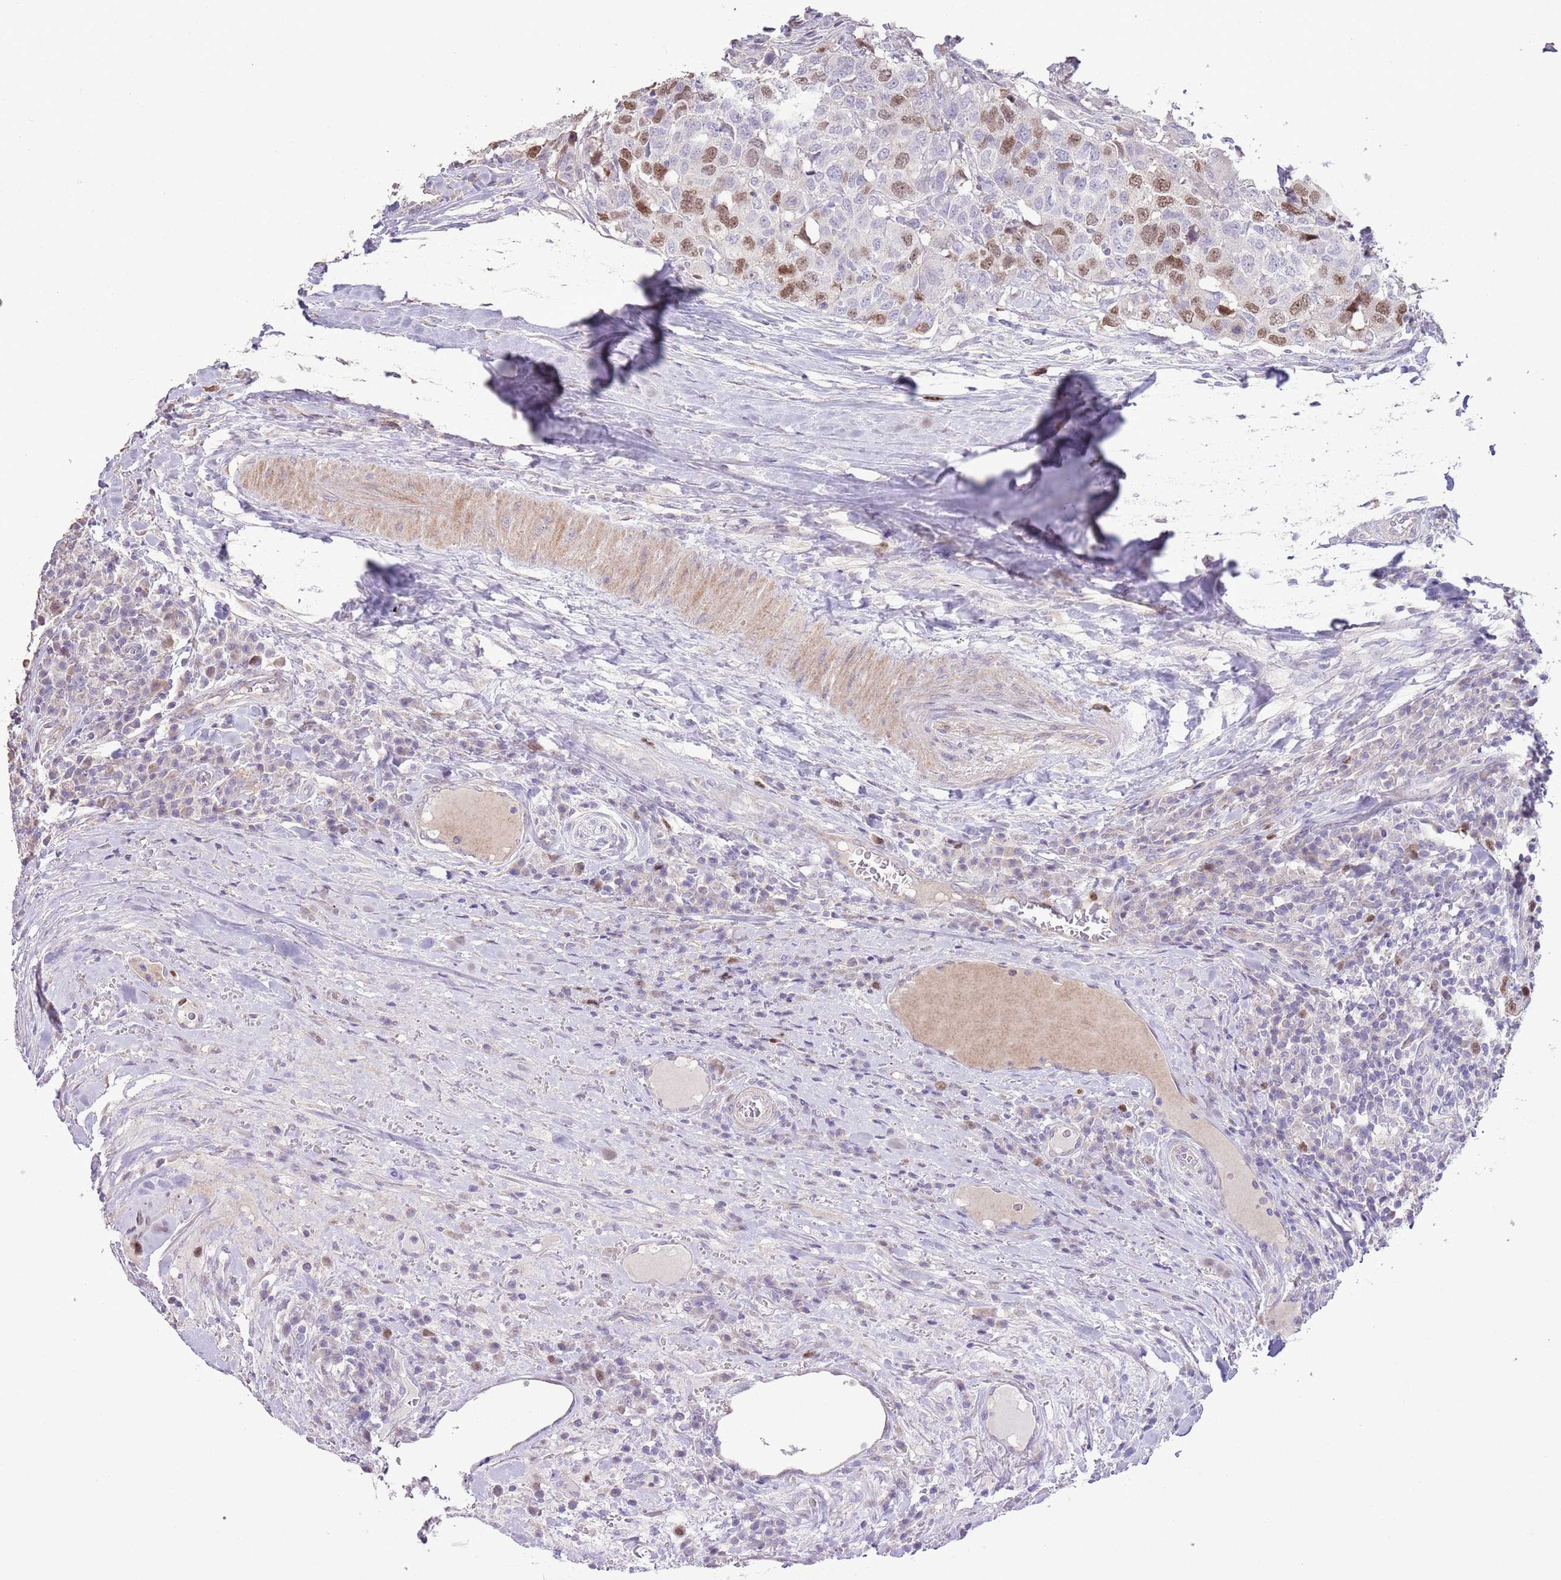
{"staining": {"intensity": "moderate", "quantity": "25%-75%", "location": "nuclear"}, "tissue": "head and neck cancer", "cell_type": "Tumor cells", "image_type": "cancer", "snomed": [{"axis": "morphology", "description": "Squamous cell carcinoma, NOS"}, {"axis": "topography", "description": "Head-Neck"}], "caption": "High-power microscopy captured an immunohistochemistry (IHC) photomicrograph of head and neck squamous cell carcinoma, revealing moderate nuclear expression in about 25%-75% of tumor cells.", "gene": "GMNN", "patient": {"sex": "male", "age": 66}}